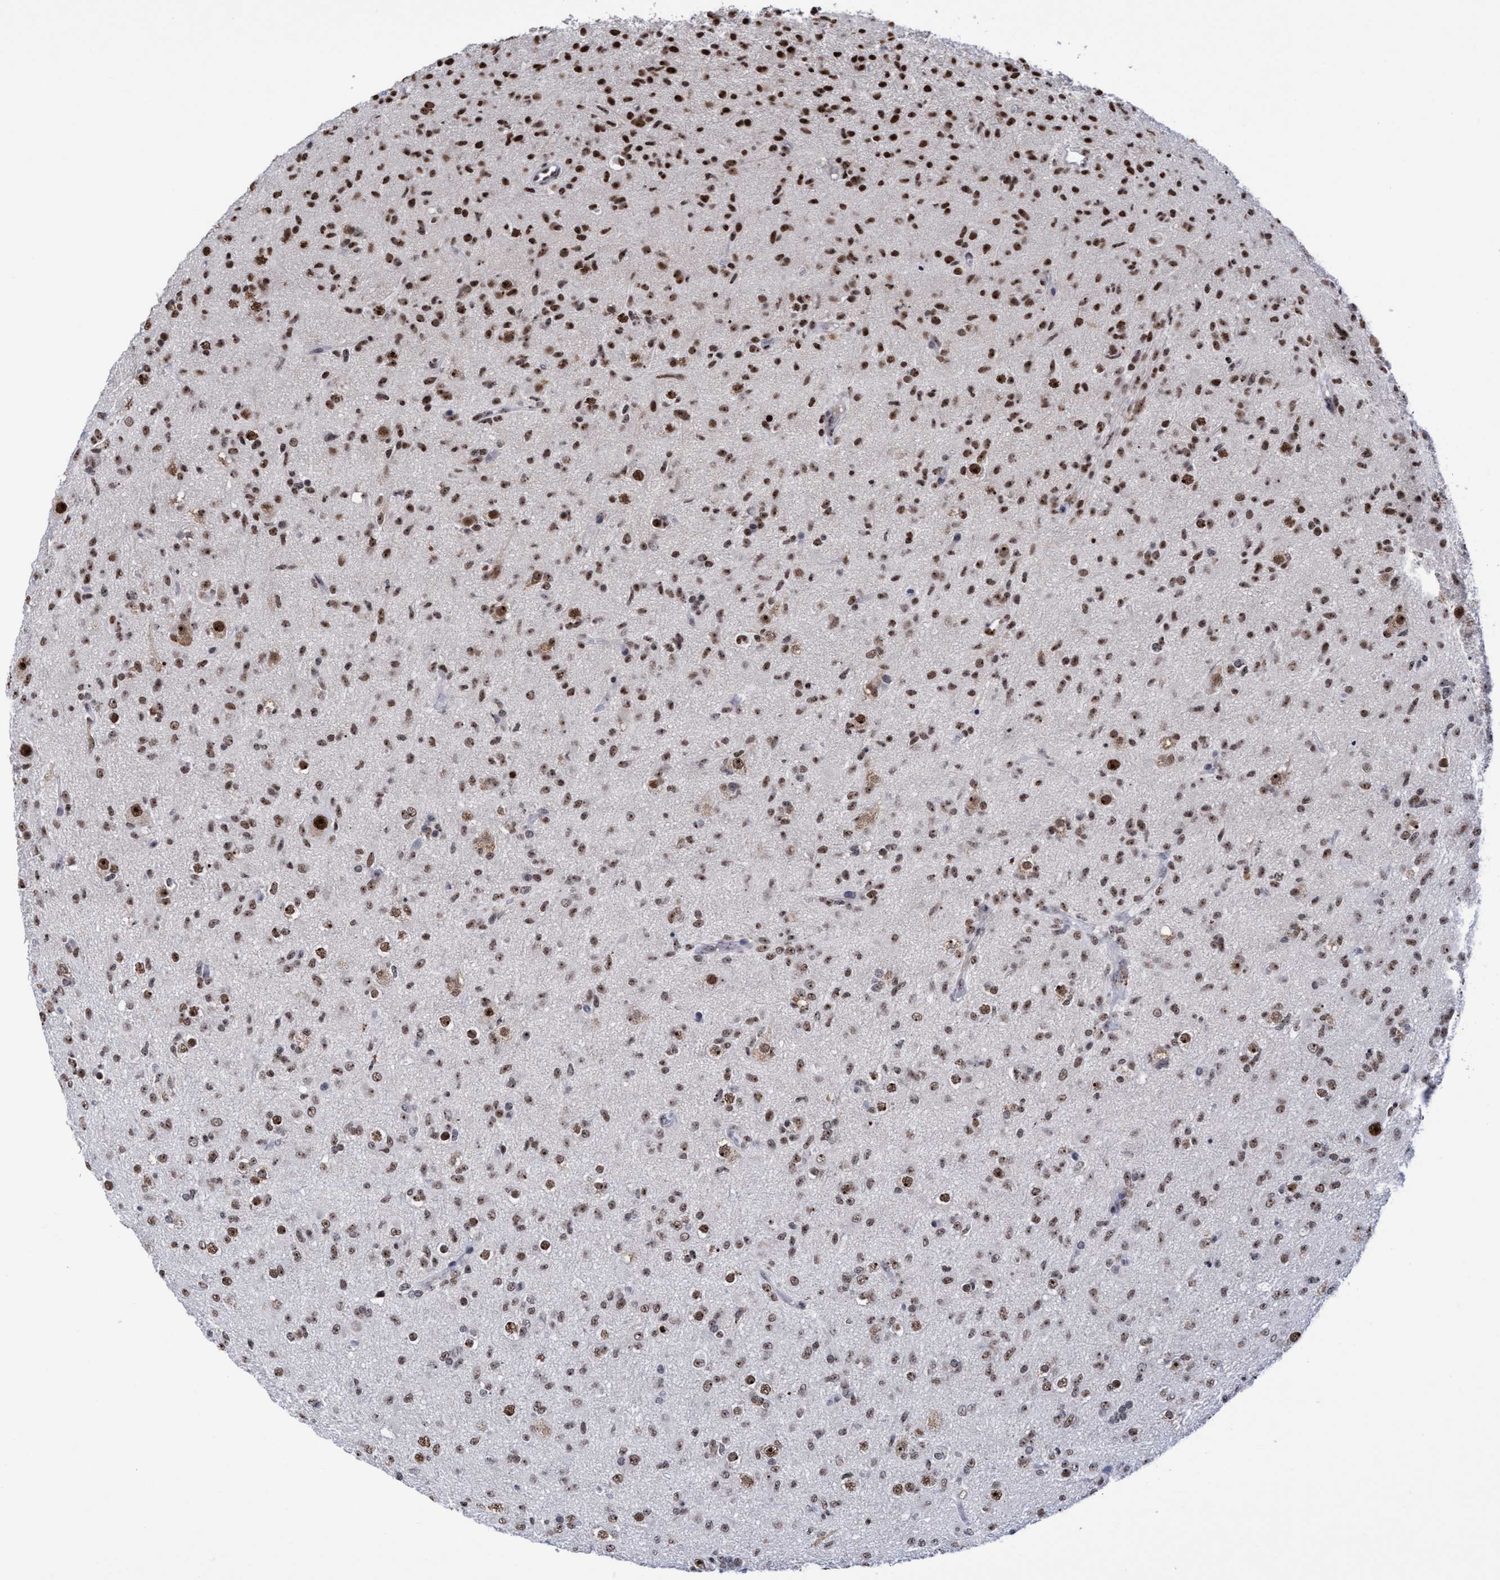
{"staining": {"intensity": "strong", "quantity": ">75%", "location": "nuclear"}, "tissue": "glioma", "cell_type": "Tumor cells", "image_type": "cancer", "snomed": [{"axis": "morphology", "description": "Glioma, malignant, Low grade"}, {"axis": "topography", "description": "Brain"}], "caption": "Immunohistochemical staining of human glioma demonstrates high levels of strong nuclear protein staining in about >75% of tumor cells.", "gene": "EFCAB10", "patient": {"sex": "male", "age": 65}}